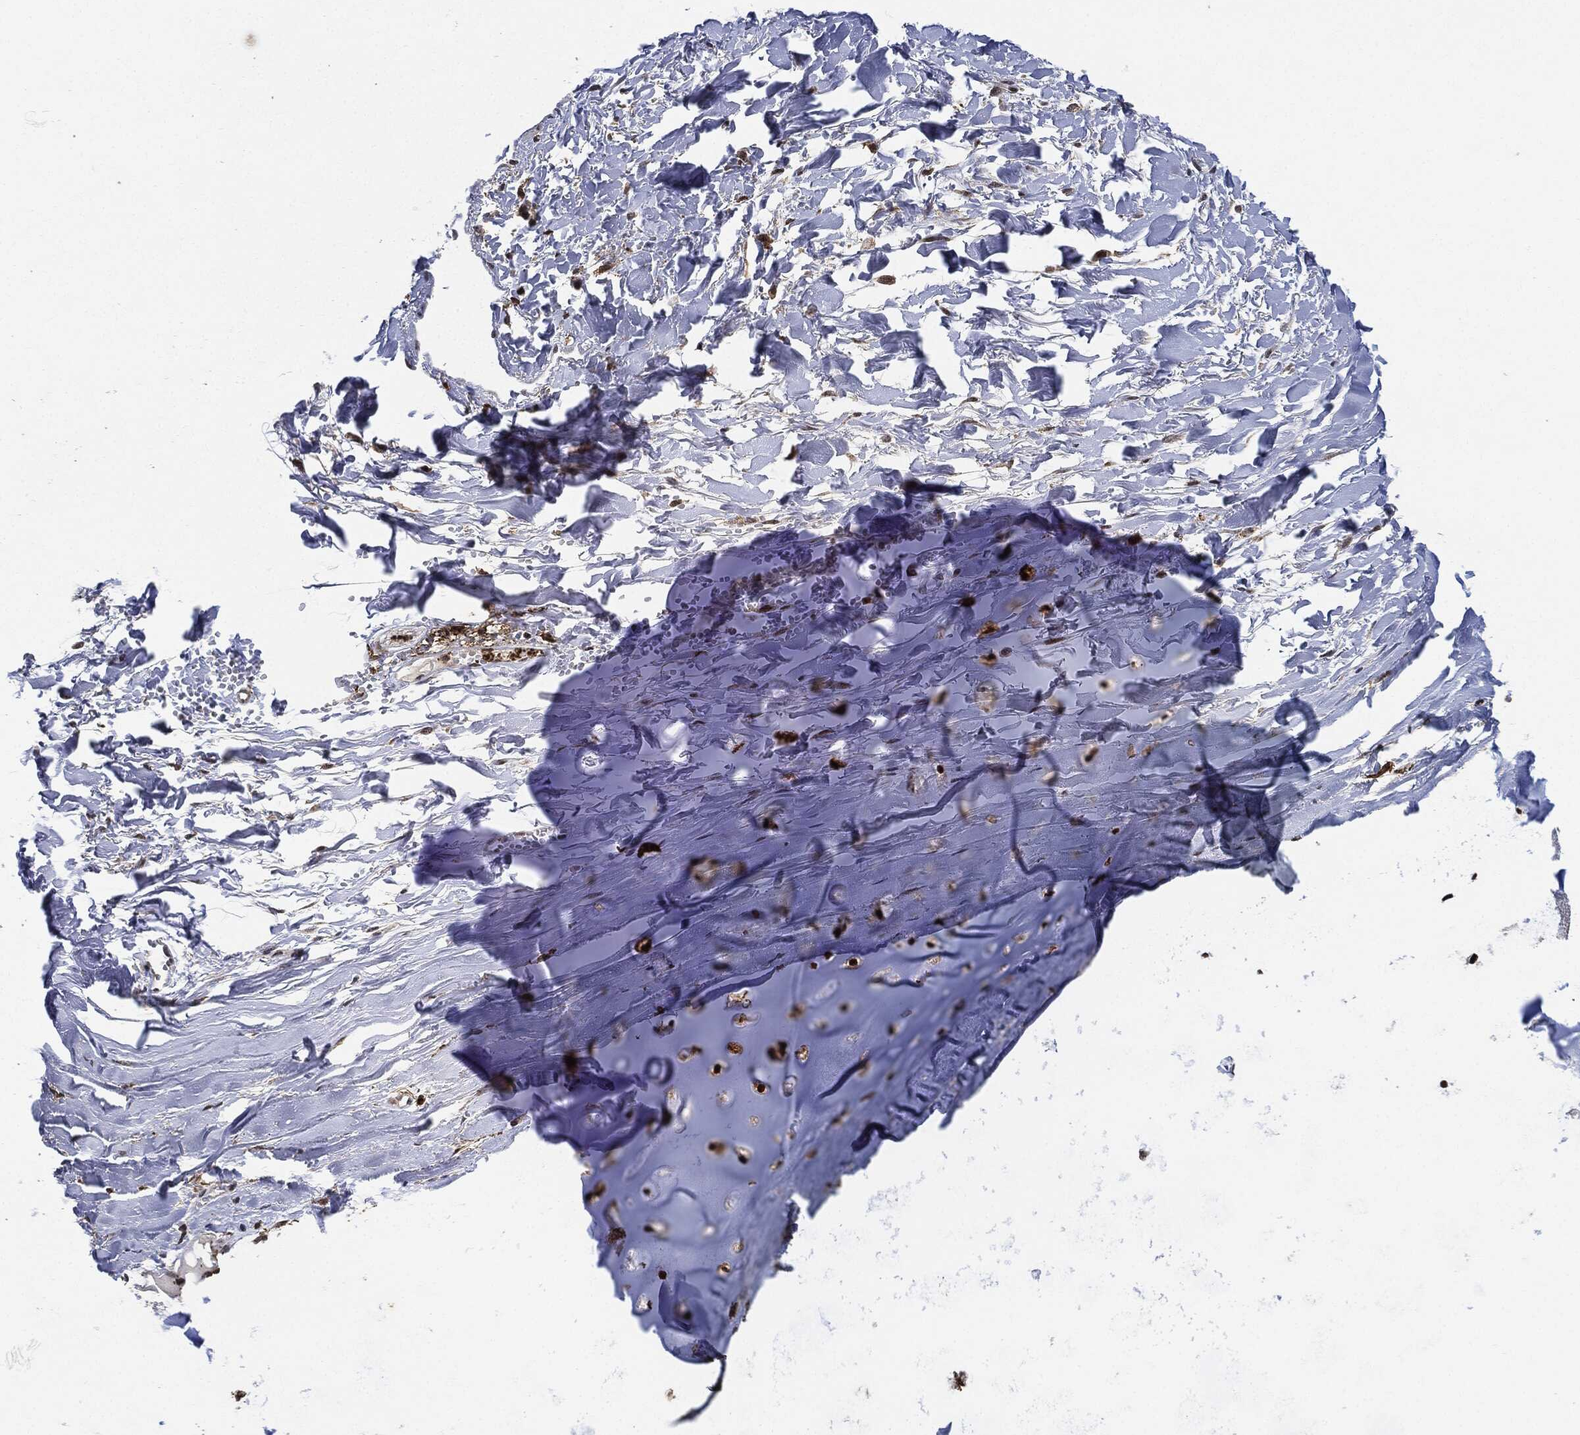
{"staining": {"intensity": "strong", "quantity": ">75%", "location": "cytoplasmic/membranous,nuclear"}, "tissue": "soft tissue", "cell_type": "Chondrocytes", "image_type": "normal", "snomed": [{"axis": "morphology", "description": "Normal tissue, NOS"}, {"axis": "topography", "description": "Cartilage tissue"}, {"axis": "topography", "description": "Nasopharynx"}, {"axis": "topography", "description": "Thyroid gland"}], "caption": "Protein analysis of normal soft tissue shows strong cytoplasmic/membranous,nuclear expression in approximately >75% of chondrocytes.", "gene": "NANOS3", "patient": {"sex": "male", "age": 63}}